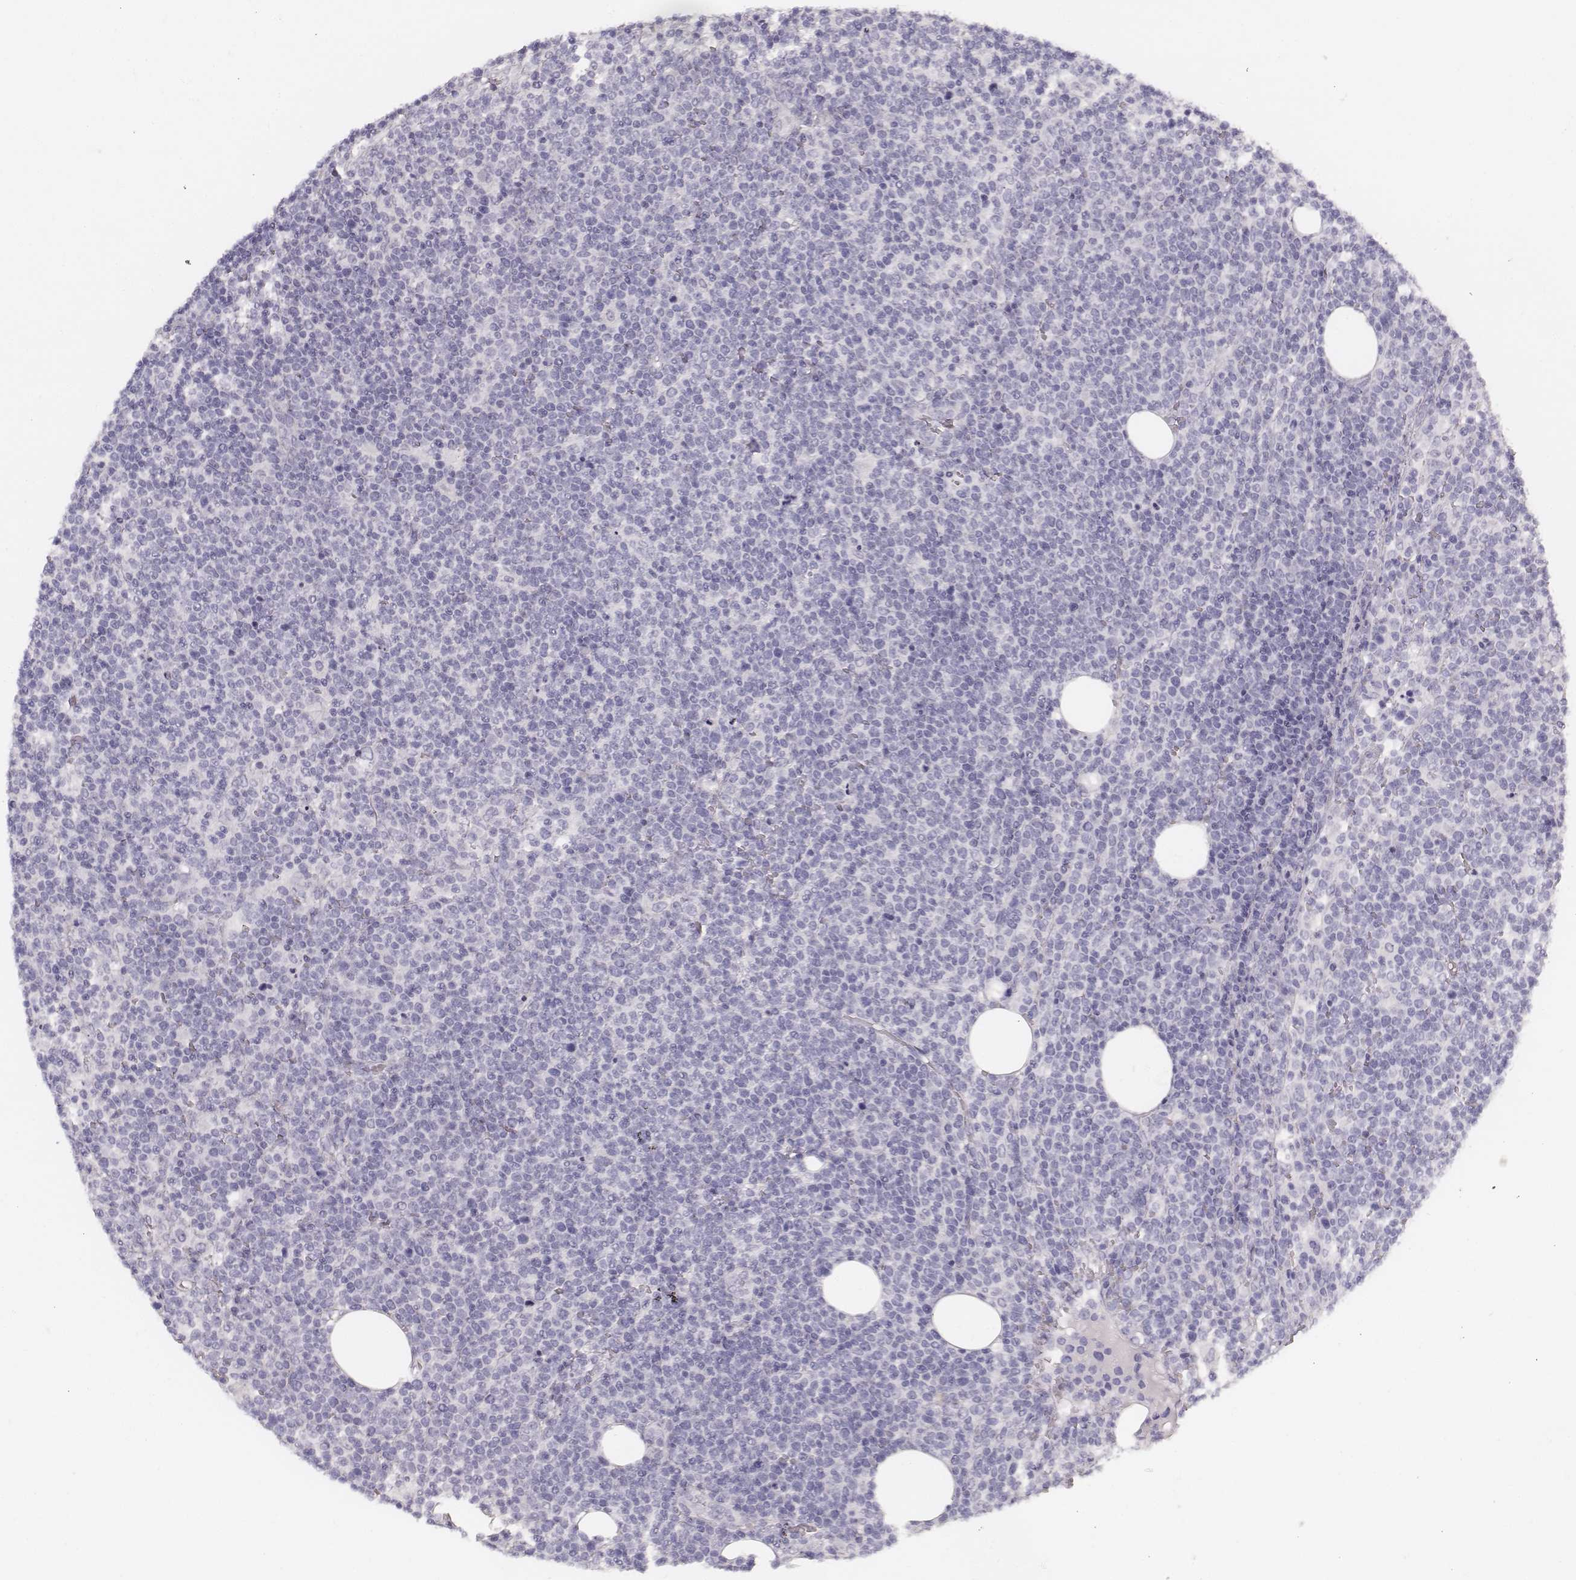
{"staining": {"intensity": "negative", "quantity": "none", "location": "none"}, "tissue": "lymphoma", "cell_type": "Tumor cells", "image_type": "cancer", "snomed": [{"axis": "morphology", "description": "Malignant lymphoma, non-Hodgkin's type, High grade"}, {"axis": "topography", "description": "Lymph node"}], "caption": "Tumor cells show no significant protein expression in lymphoma.", "gene": "HNF4G", "patient": {"sex": "male", "age": 61}}